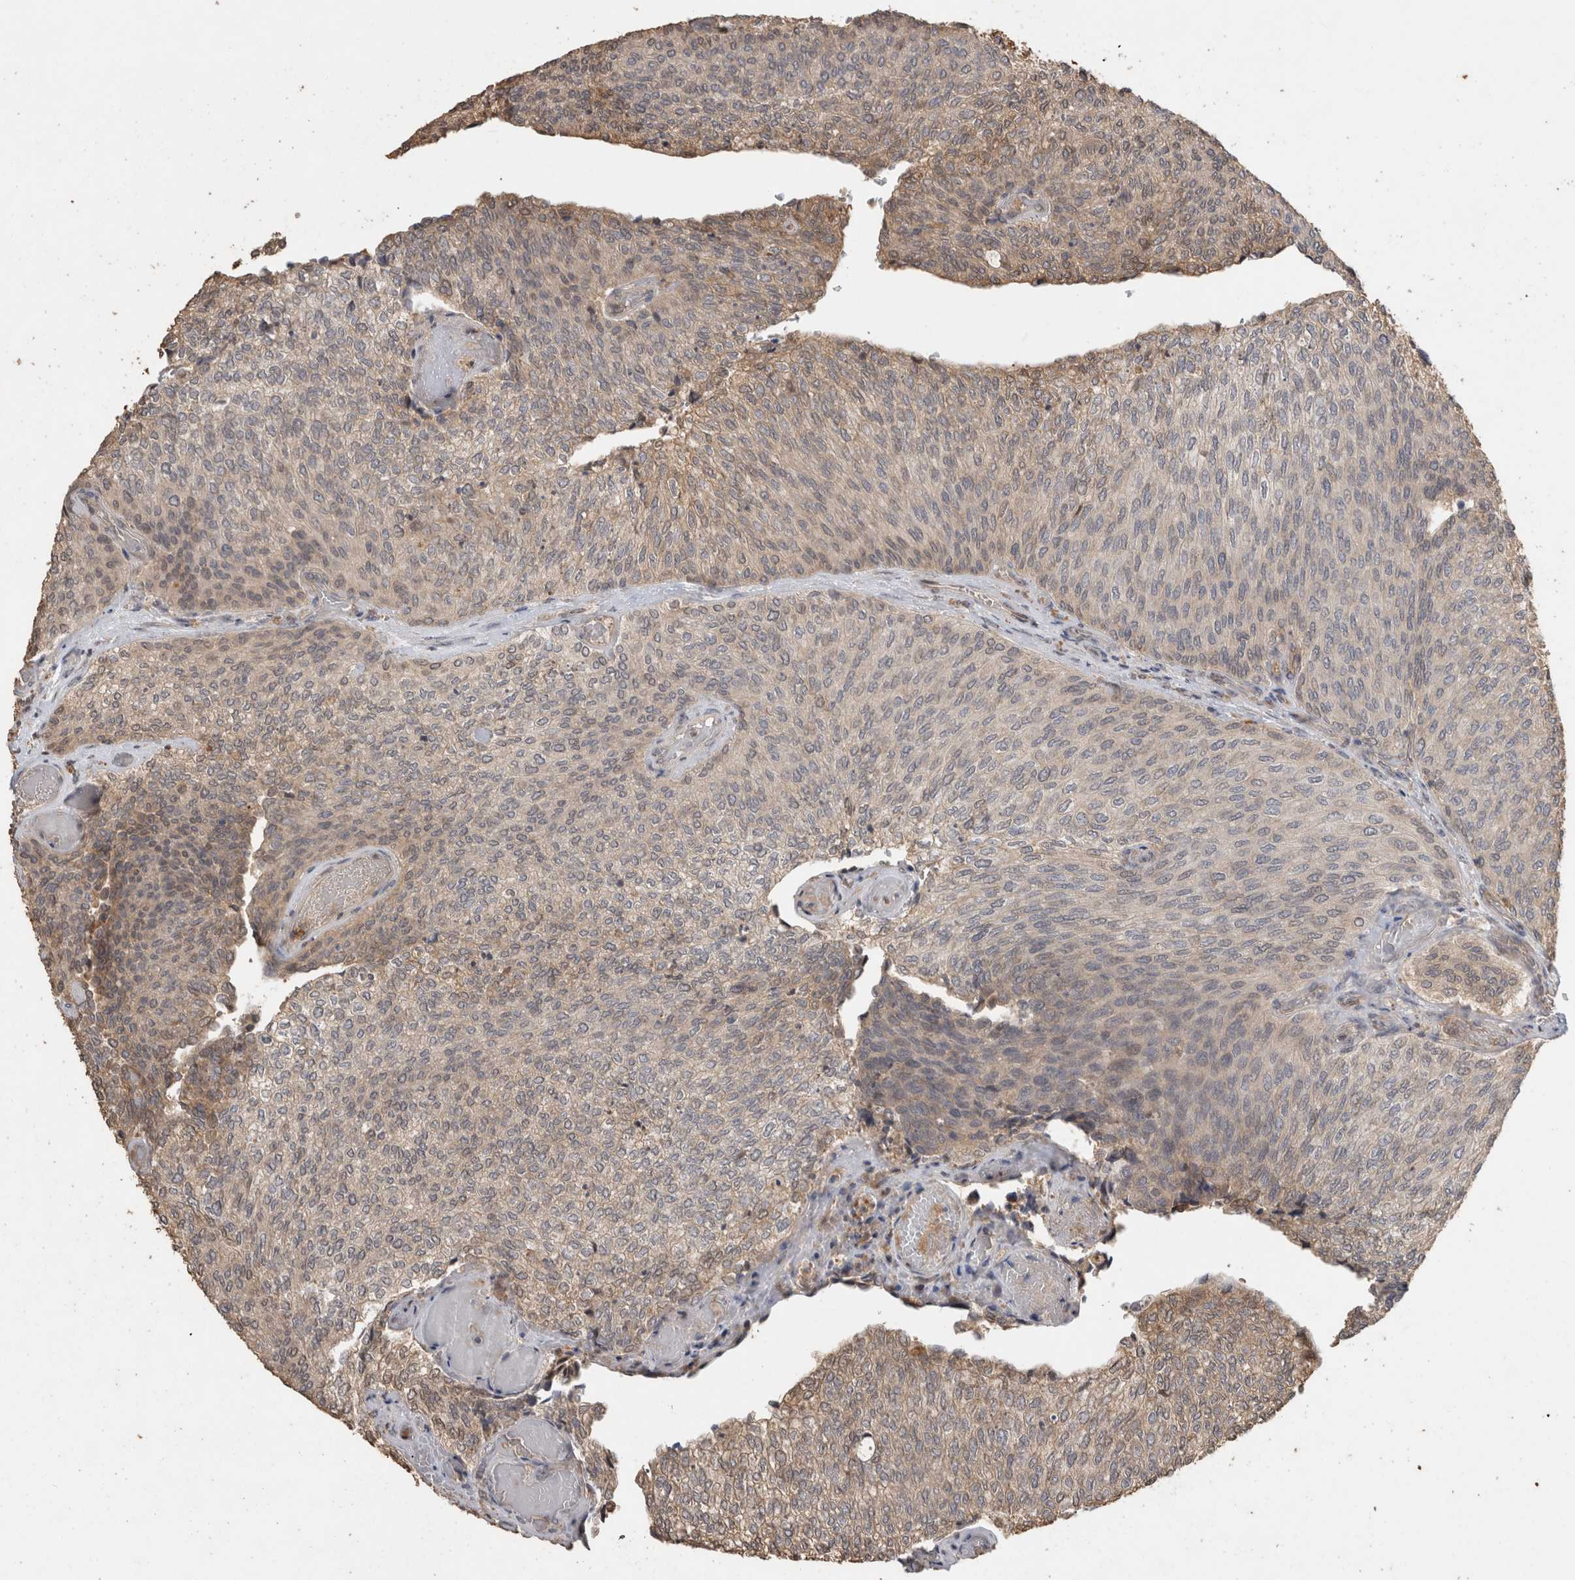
{"staining": {"intensity": "weak", "quantity": "25%-75%", "location": "cytoplasmic/membranous"}, "tissue": "urothelial cancer", "cell_type": "Tumor cells", "image_type": "cancer", "snomed": [{"axis": "morphology", "description": "Urothelial carcinoma, Low grade"}, {"axis": "topography", "description": "Urinary bladder"}], "caption": "There is low levels of weak cytoplasmic/membranous expression in tumor cells of low-grade urothelial carcinoma, as demonstrated by immunohistochemical staining (brown color).", "gene": "RHPN1", "patient": {"sex": "female", "age": 79}}